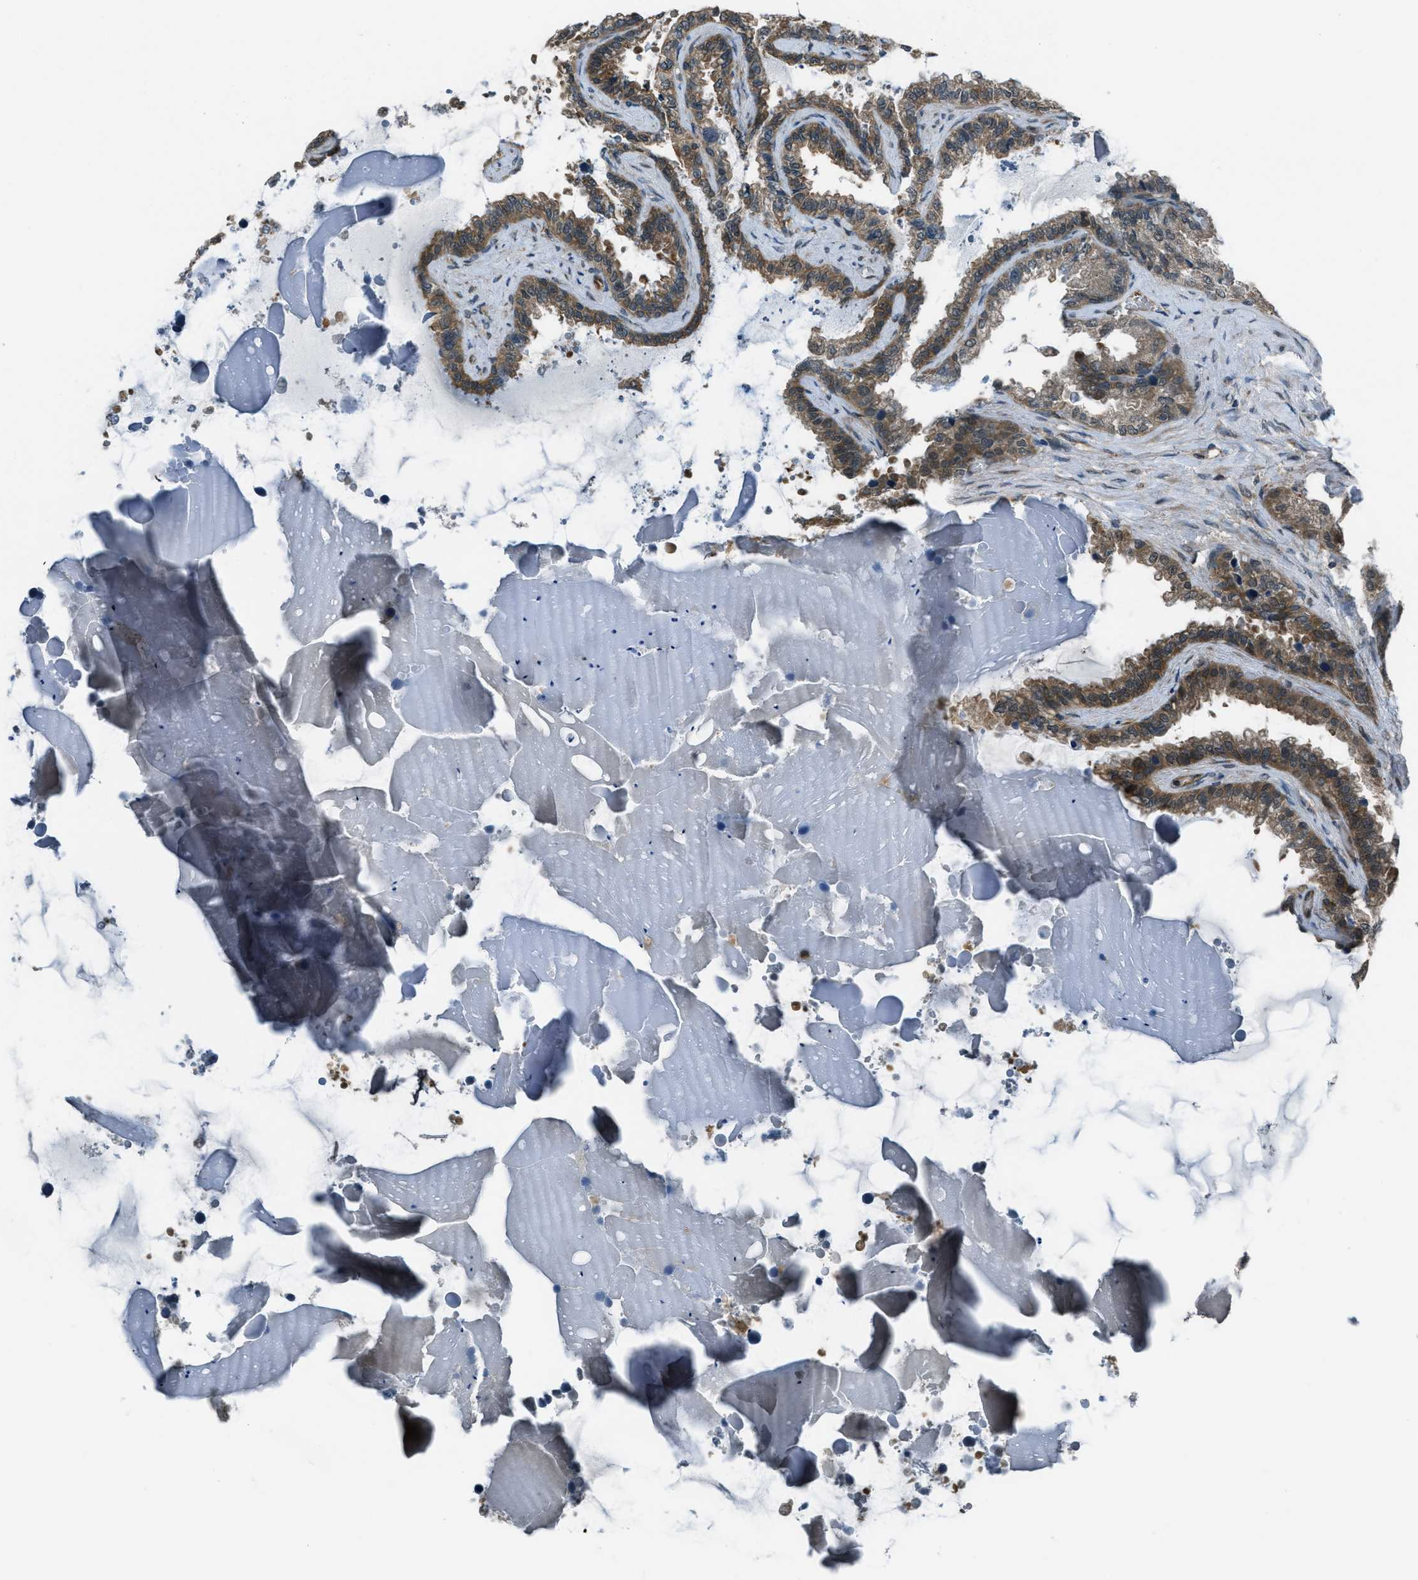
{"staining": {"intensity": "moderate", "quantity": ">75%", "location": "cytoplasmic/membranous"}, "tissue": "seminal vesicle", "cell_type": "Glandular cells", "image_type": "normal", "snomed": [{"axis": "morphology", "description": "Normal tissue, NOS"}, {"axis": "topography", "description": "Seminal veicle"}], "caption": "A brown stain shows moderate cytoplasmic/membranous expression of a protein in glandular cells of benign seminal vesicle. The staining is performed using DAB brown chromogen to label protein expression. The nuclei are counter-stained blue using hematoxylin.", "gene": "ASAP2", "patient": {"sex": "male", "age": 46}}